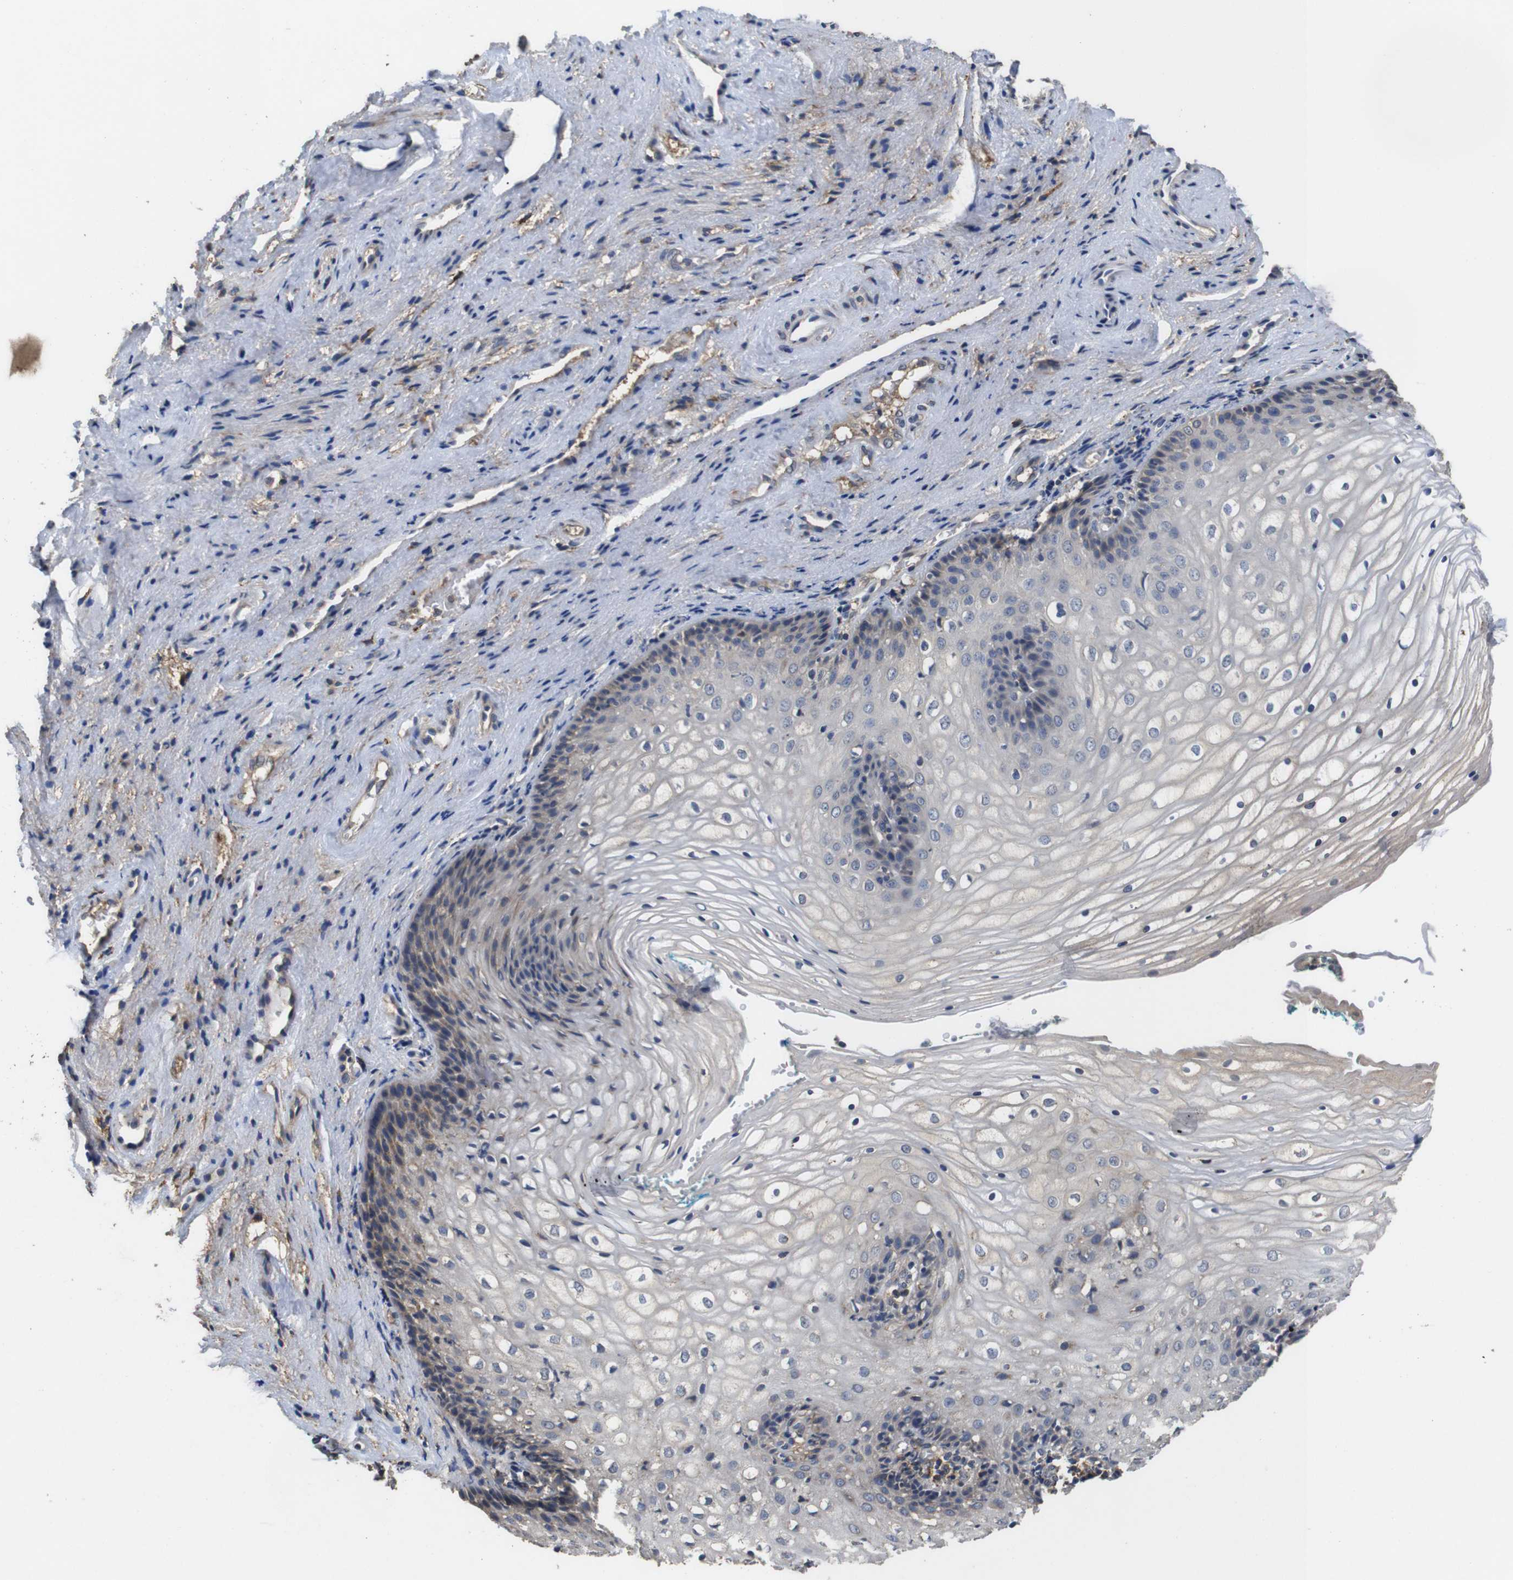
{"staining": {"intensity": "weak", "quantity": "25%-75%", "location": "cytoplasmic/membranous"}, "tissue": "vagina", "cell_type": "Squamous epithelial cells", "image_type": "normal", "snomed": [{"axis": "morphology", "description": "Normal tissue, NOS"}, {"axis": "topography", "description": "Vagina"}], "caption": "Immunohistochemistry (DAB (3,3'-diaminobenzidine)) staining of normal human vagina demonstrates weak cytoplasmic/membranous protein staining in about 25%-75% of squamous epithelial cells. (DAB (3,3'-diaminobenzidine) = brown stain, brightfield microscopy at high magnification).", "gene": "ARHGAP24", "patient": {"sex": "female", "age": 34}}